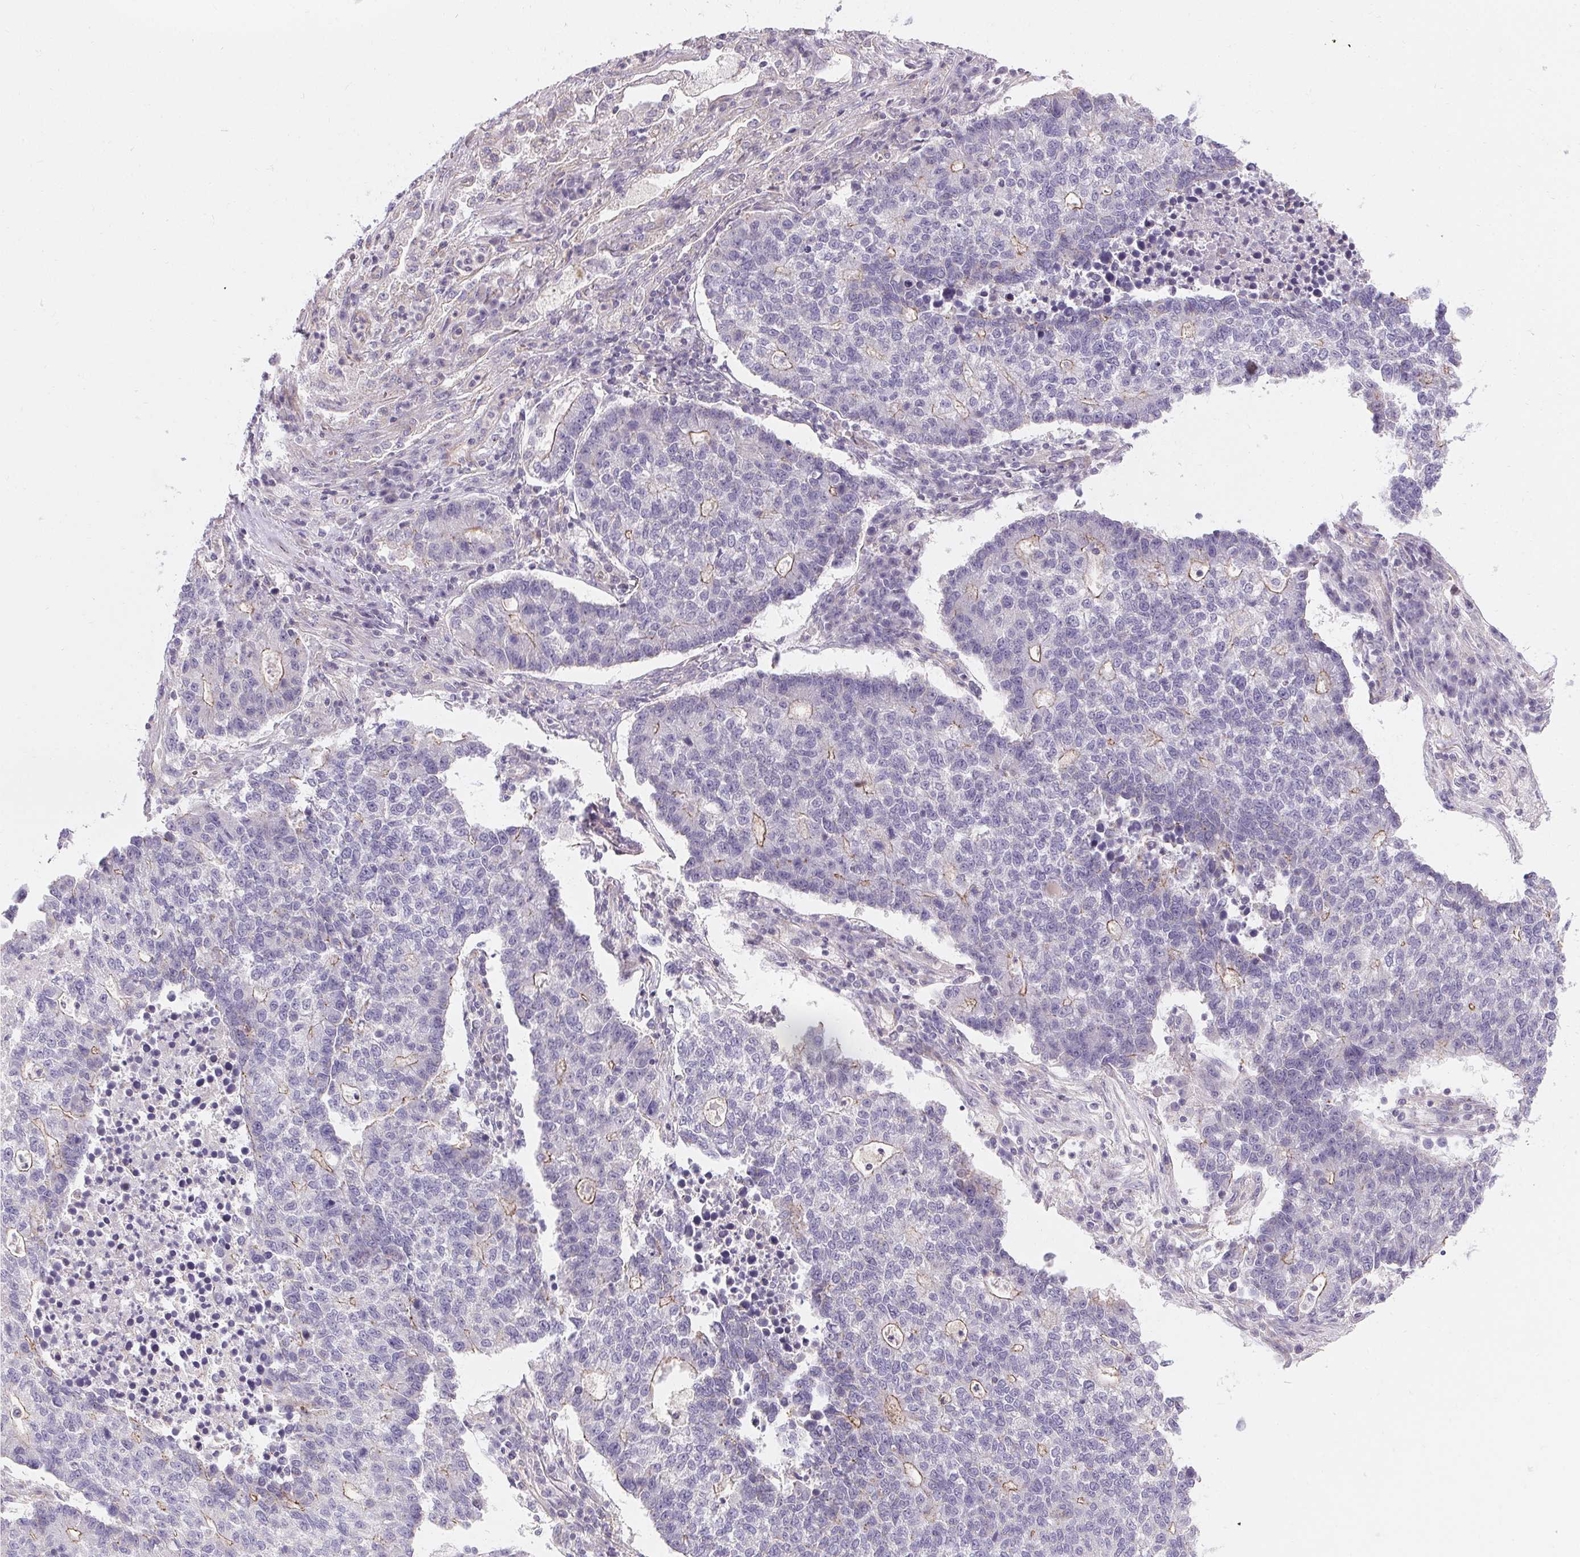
{"staining": {"intensity": "negative", "quantity": "none", "location": "none"}, "tissue": "lung cancer", "cell_type": "Tumor cells", "image_type": "cancer", "snomed": [{"axis": "morphology", "description": "Adenocarcinoma, NOS"}, {"axis": "topography", "description": "Lung"}], "caption": "There is no significant staining in tumor cells of lung cancer.", "gene": "APLP1", "patient": {"sex": "male", "age": 57}}